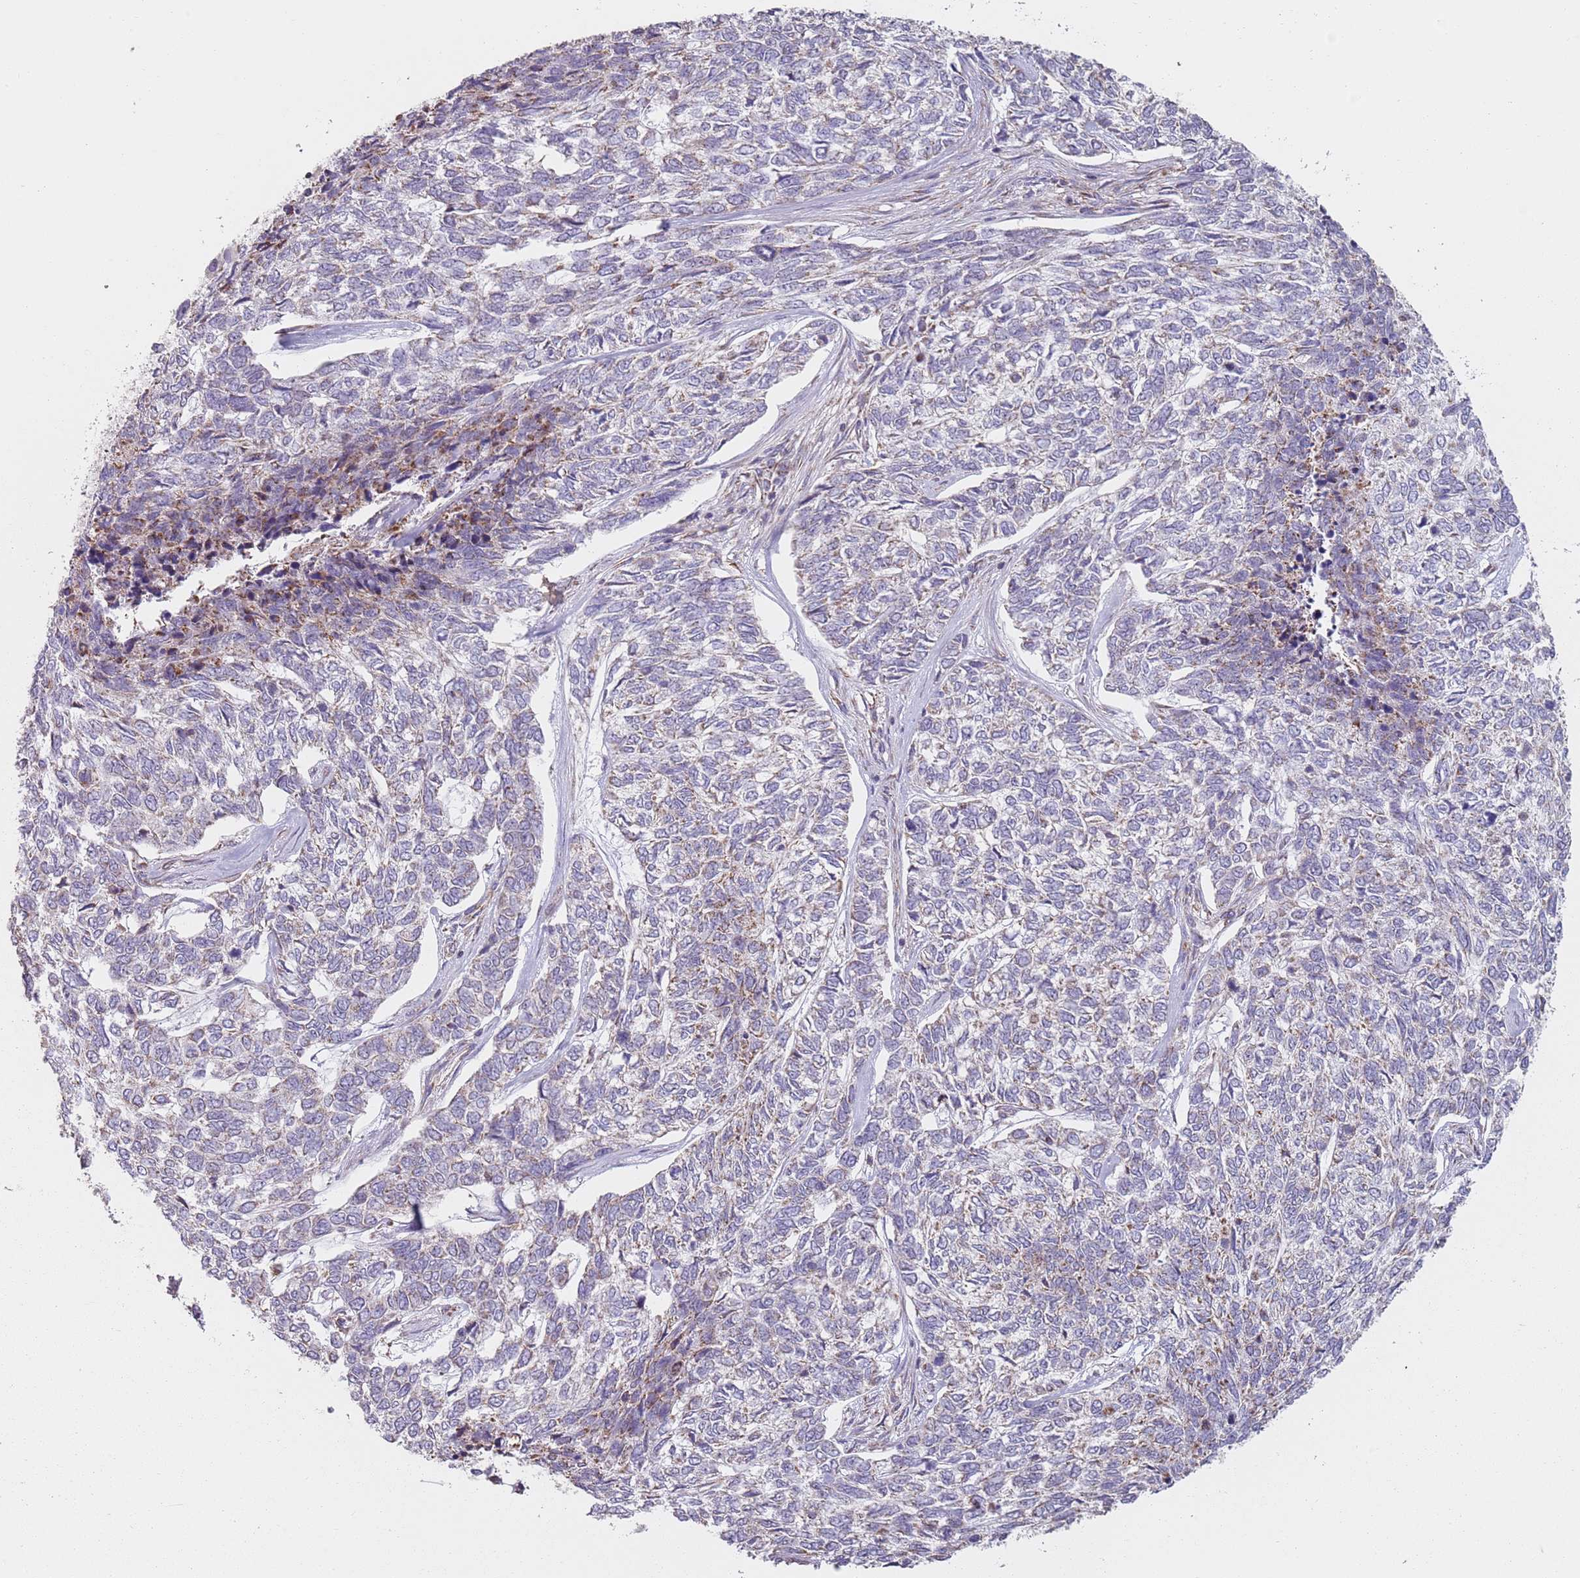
{"staining": {"intensity": "weak", "quantity": "25%-75%", "location": "cytoplasmic/membranous"}, "tissue": "skin cancer", "cell_type": "Tumor cells", "image_type": "cancer", "snomed": [{"axis": "morphology", "description": "Basal cell carcinoma"}, {"axis": "topography", "description": "Skin"}], "caption": "Protein staining by immunohistochemistry (IHC) demonstrates weak cytoplasmic/membranous positivity in about 25%-75% of tumor cells in basal cell carcinoma (skin).", "gene": "GAS8", "patient": {"sex": "female", "age": 65}}